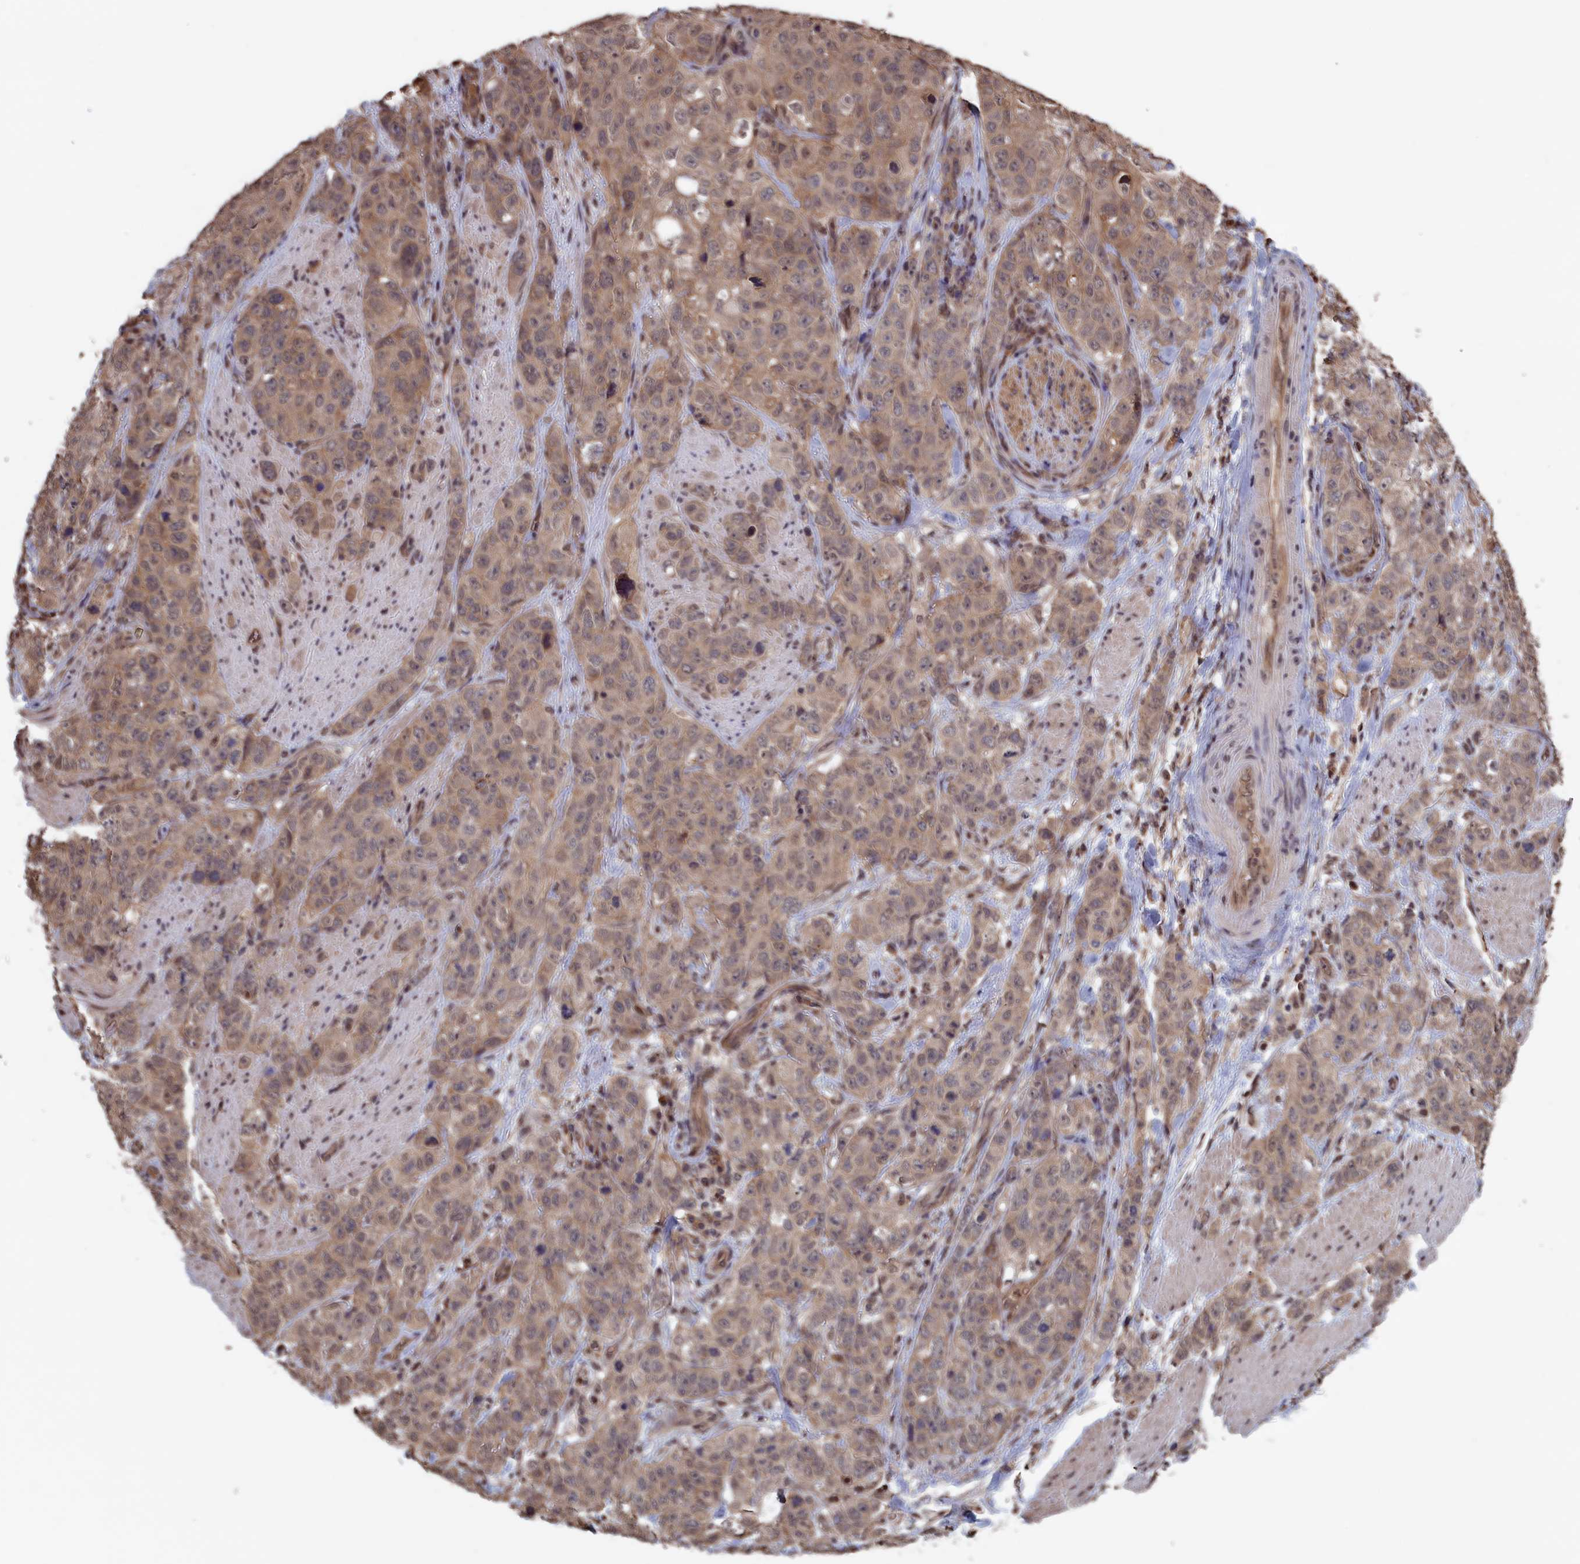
{"staining": {"intensity": "weak", "quantity": "25%-75%", "location": "cytoplasmic/membranous,nuclear"}, "tissue": "stomach cancer", "cell_type": "Tumor cells", "image_type": "cancer", "snomed": [{"axis": "morphology", "description": "Adenocarcinoma, NOS"}, {"axis": "topography", "description": "Stomach"}], "caption": "High-magnification brightfield microscopy of stomach cancer stained with DAB (brown) and counterstained with hematoxylin (blue). tumor cells exhibit weak cytoplasmic/membranous and nuclear expression is seen in about25%-75% of cells.", "gene": "PLP2", "patient": {"sex": "male", "age": 48}}